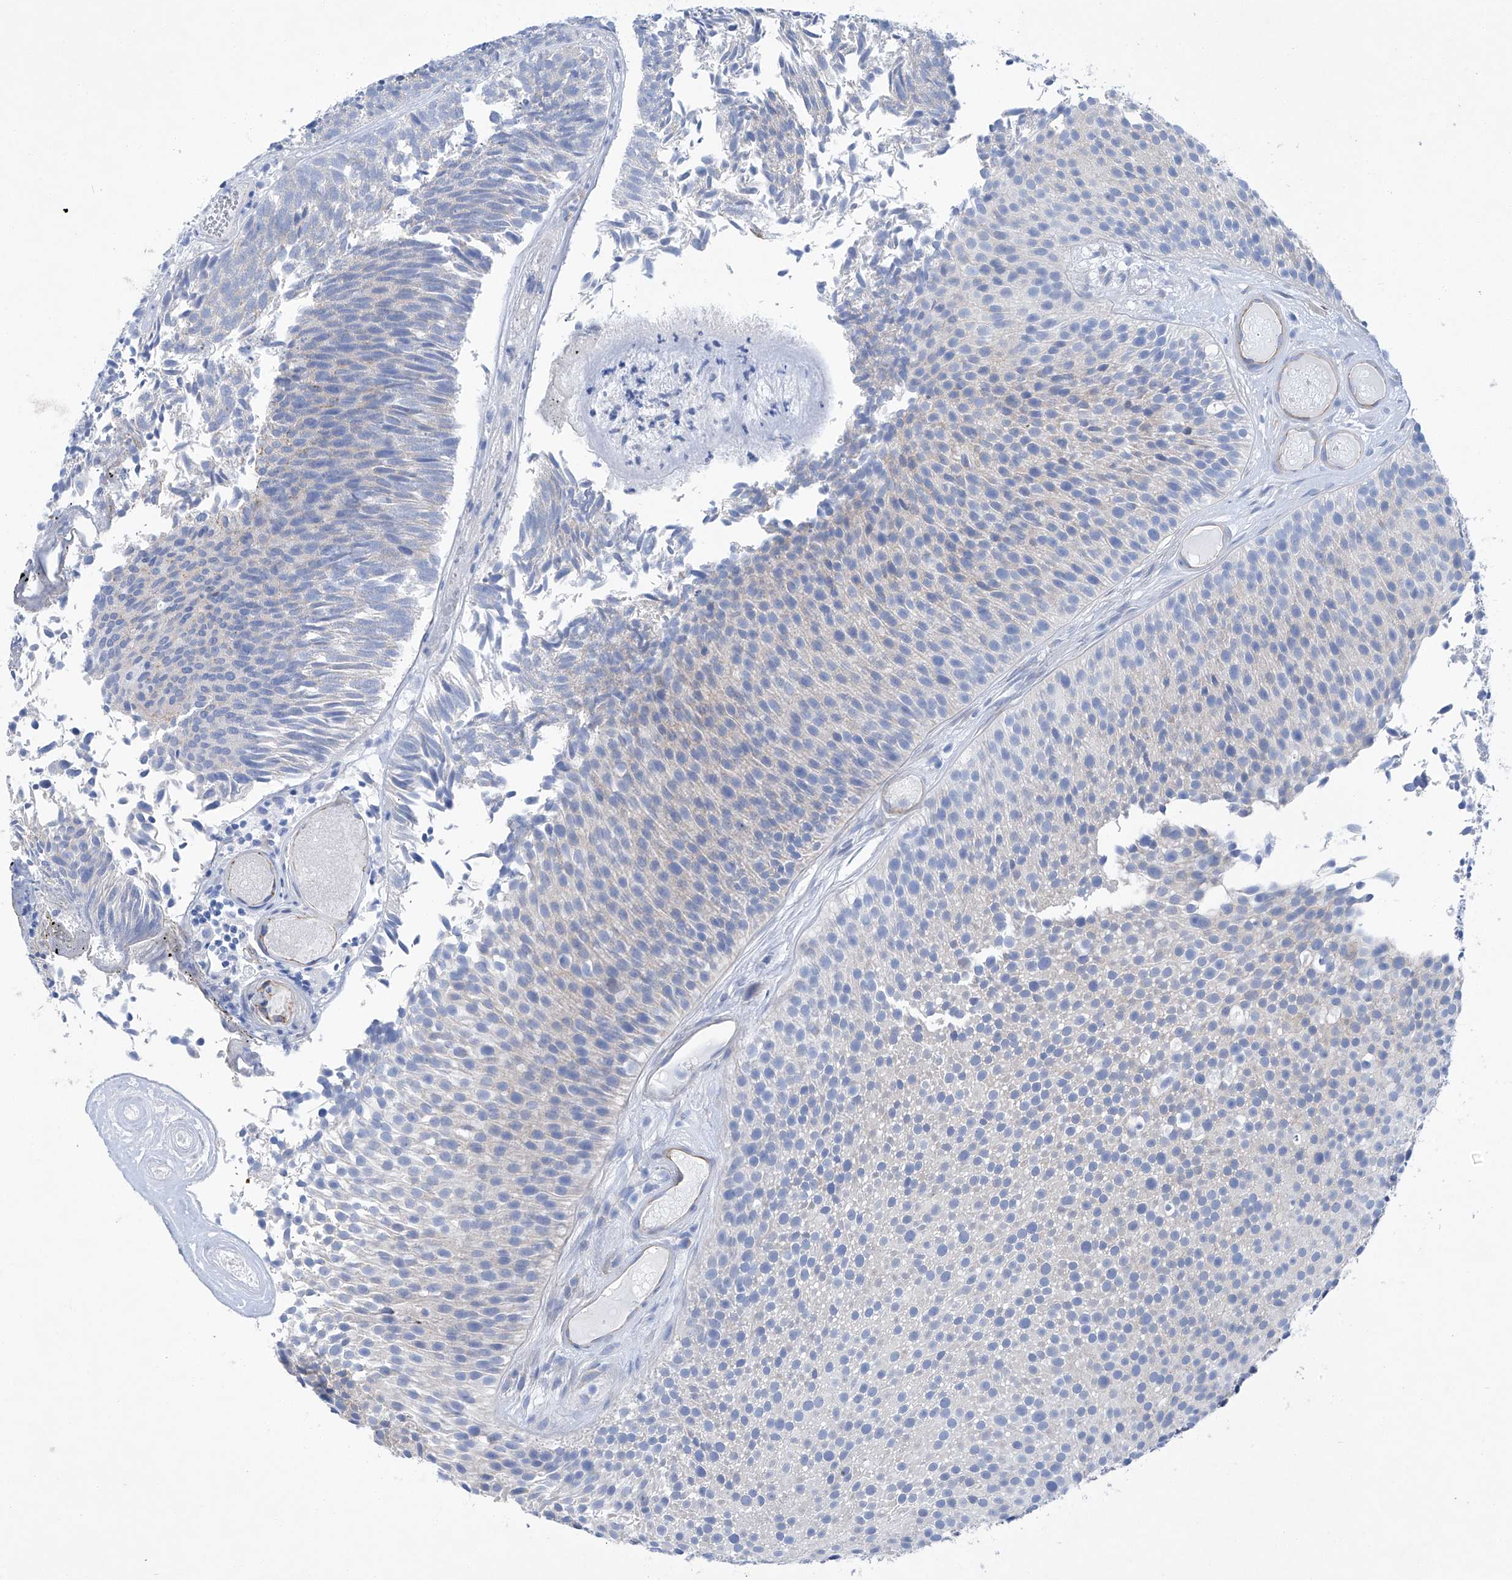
{"staining": {"intensity": "negative", "quantity": "none", "location": "none"}, "tissue": "urothelial cancer", "cell_type": "Tumor cells", "image_type": "cancer", "snomed": [{"axis": "morphology", "description": "Urothelial carcinoma, Low grade"}, {"axis": "topography", "description": "Urinary bladder"}], "caption": "The immunohistochemistry image has no significant positivity in tumor cells of urothelial cancer tissue. (Immunohistochemistry (ihc), brightfield microscopy, high magnification).", "gene": "MAGI1", "patient": {"sex": "male", "age": 86}}